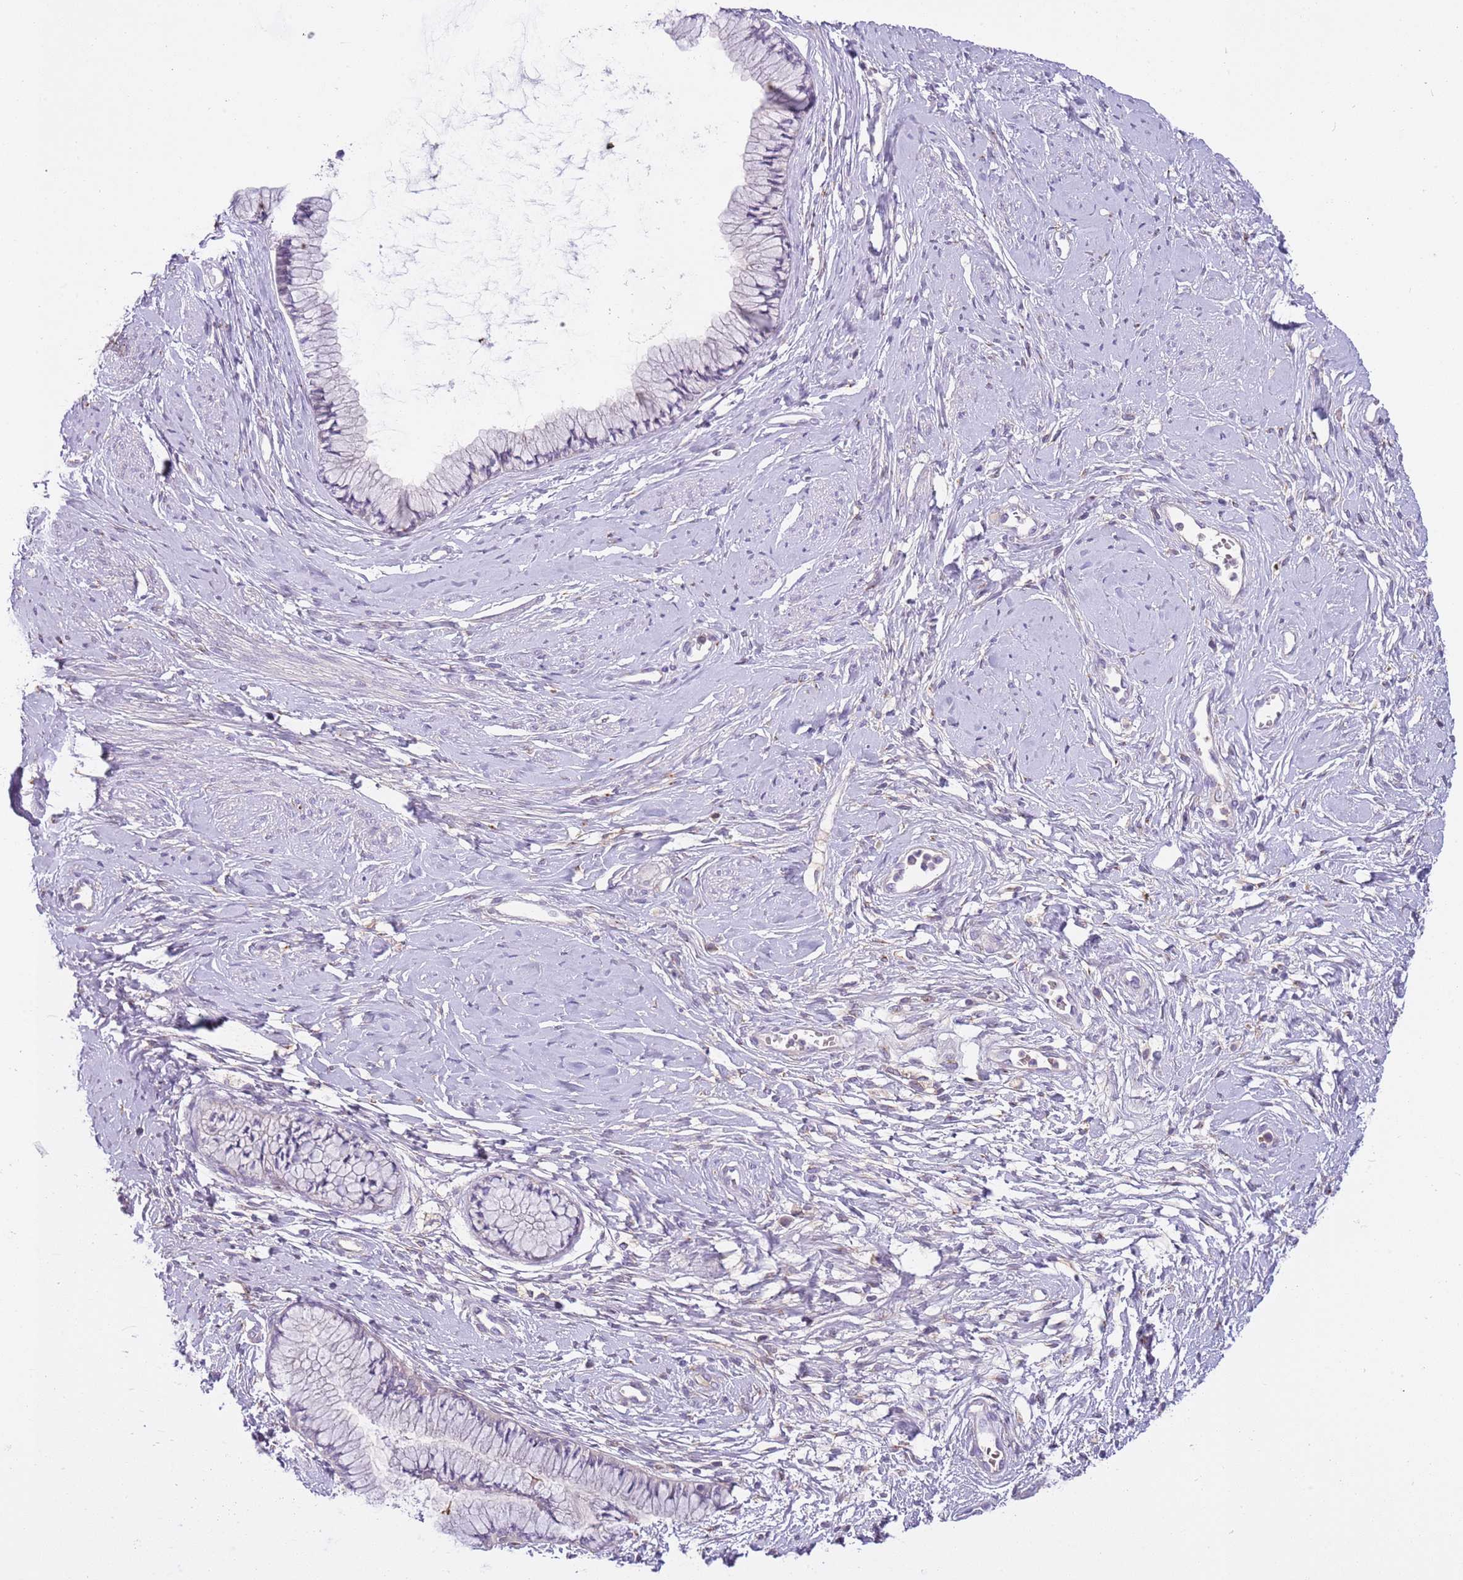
{"staining": {"intensity": "moderate", "quantity": "<25%", "location": "cytoplasmic/membranous"}, "tissue": "cervix", "cell_type": "Glandular cells", "image_type": "normal", "snomed": [{"axis": "morphology", "description": "Normal tissue, NOS"}, {"axis": "topography", "description": "Cervix"}], "caption": "The image reveals a brown stain indicating the presence of a protein in the cytoplasmic/membranous of glandular cells in cervix. The protein is stained brown, and the nuclei are stained in blue (DAB (3,3'-diaminobenzidine) IHC with brightfield microscopy, high magnification).", "gene": "CFAP73", "patient": {"sex": "female", "age": 42}}